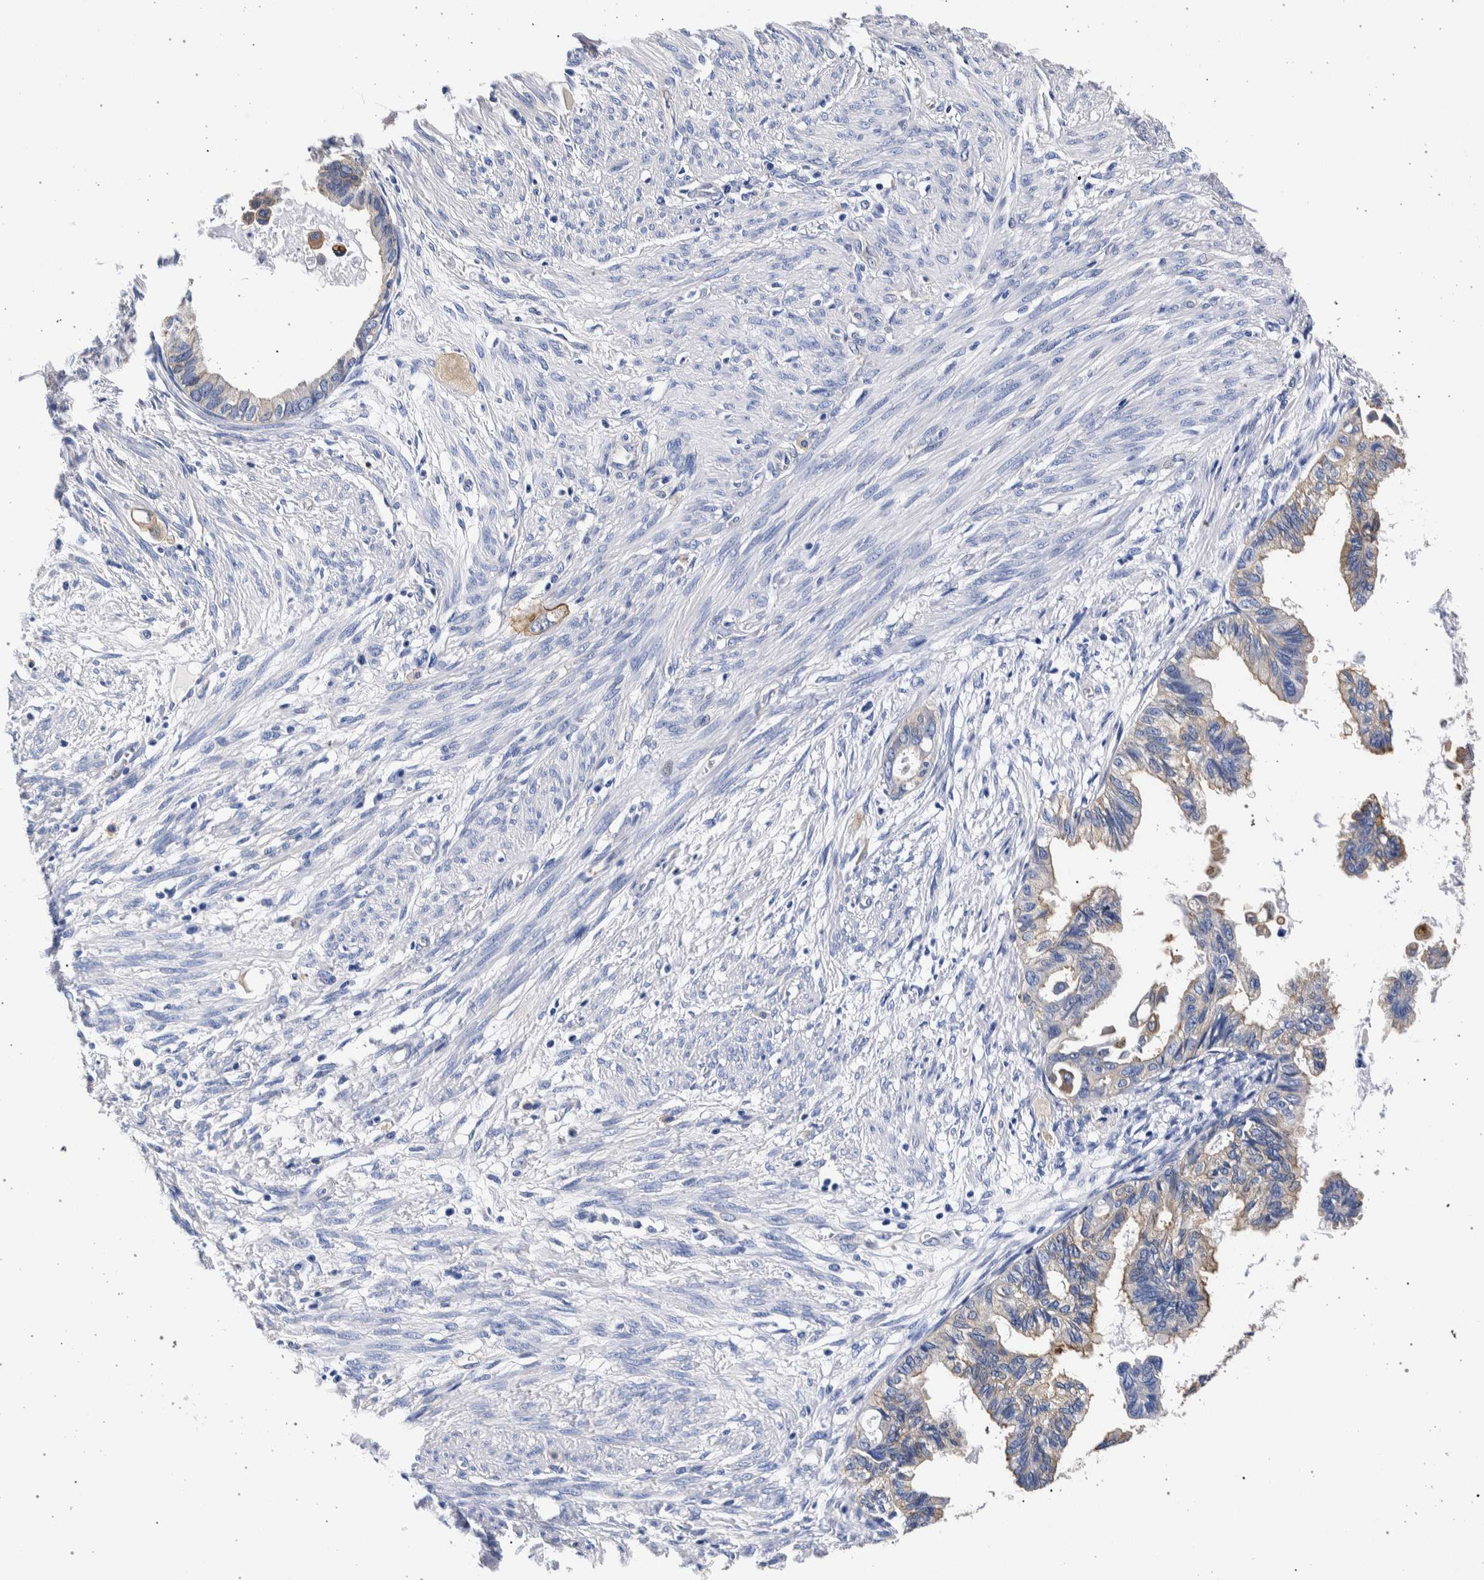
{"staining": {"intensity": "weak", "quantity": "25%-75%", "location": "cytoplasmic/membranous"}, "tissue": "cervical cancer", "cell_type": "Tumor cells", "image_type": "cancer", "snomed": [{"axis": "morphology", "description": "Normal tissue, NOS"}, {"axis": "morphology", "description": "Adenocarcinoma, NOS"}, {"axis": "topography", "description": "Cervix"}, {"axis": "topography", "description": "Endometrium"}], "caption": "There is low levels of weak cytoplasmic/membranous expression in tumor cells of cervical cancer, as demonstrated by immunohistochemical staining (brown color).", "gene": "NIBAN2", "patient": {"sex": "female", "age": 86}}